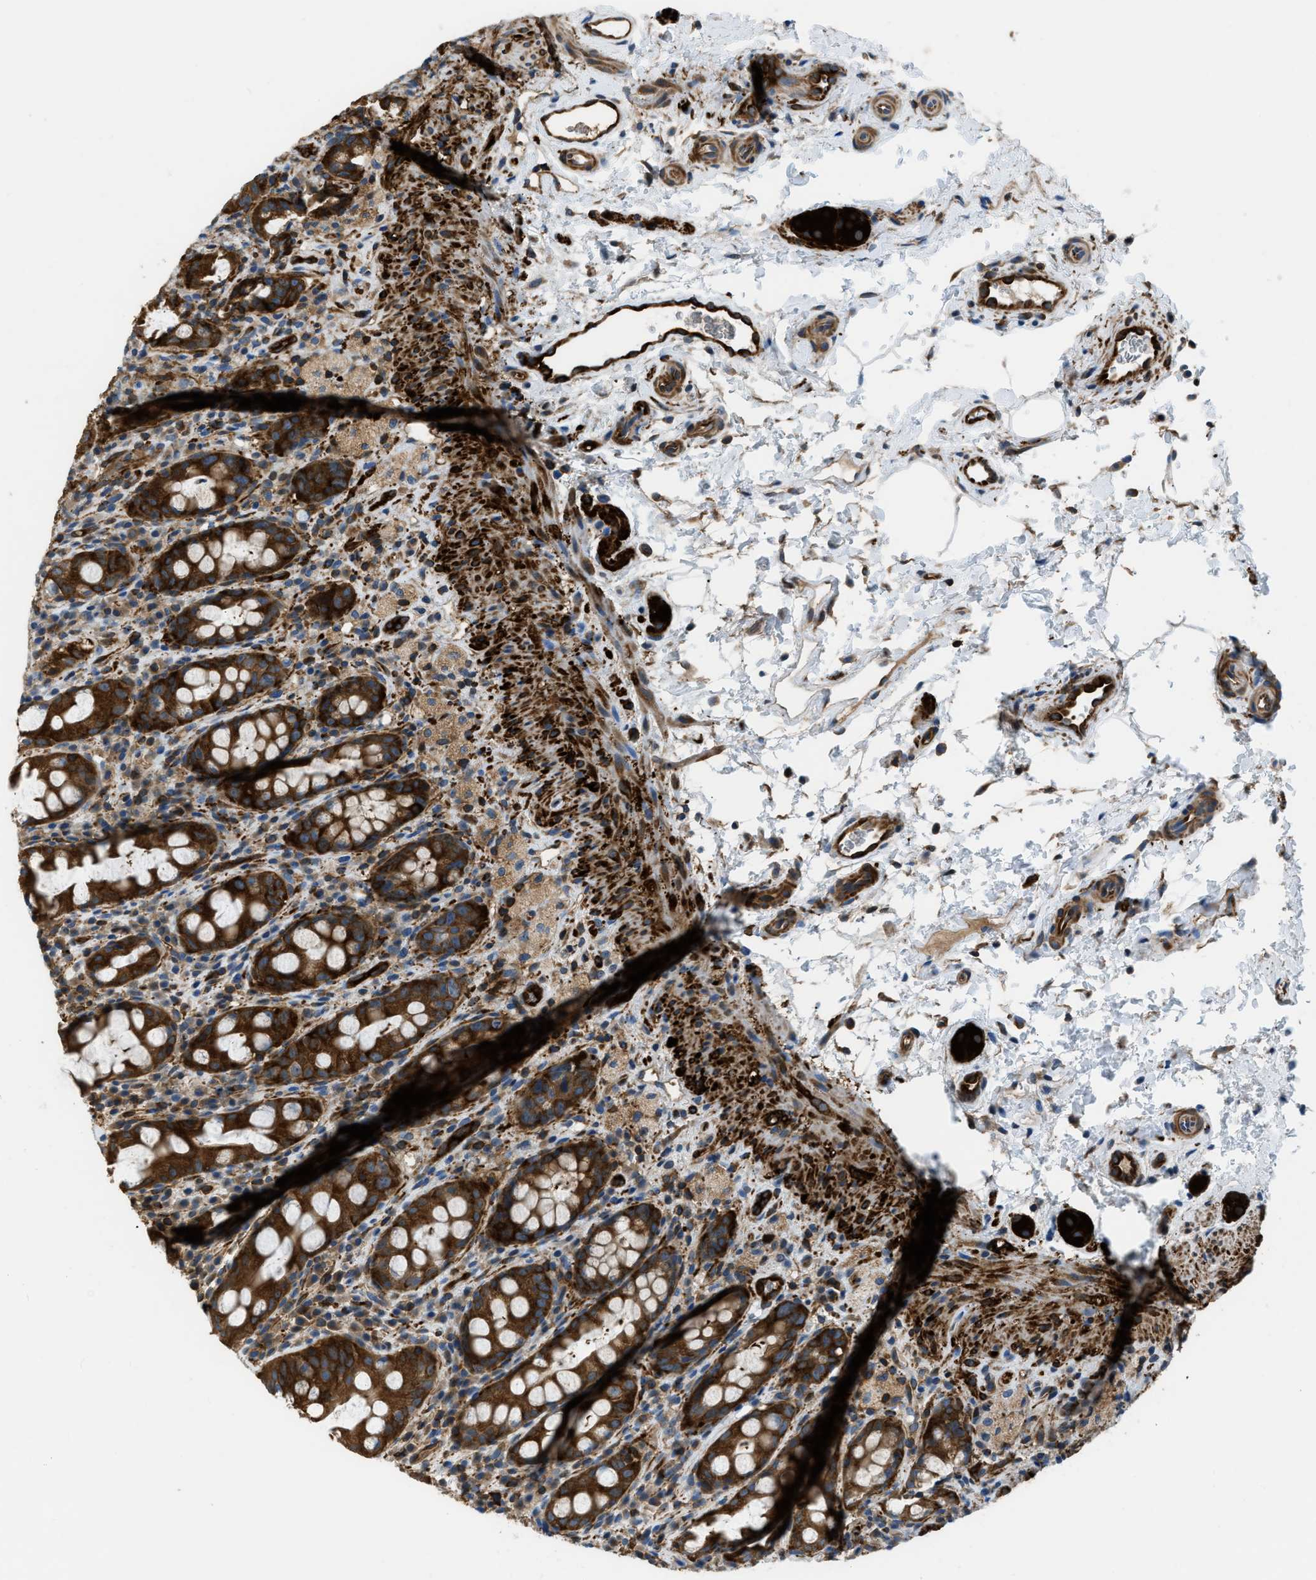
{"staining": {"intensity": "strong", "quantity": ">75%", "location": "cytoplasmic/membranous"}, "tissue": "rectum", "cell_type": "Glandular cells", "image_type": "normal", "snomed": [{"axis": "morphology", "description": "Normal tissue, NOS"}, {"axis": "topography", "description": "Rectum"}], "caption": "Glandular cells display strong cytoplasmic/membranous positivity in about >75% of cells in normal rectum.", "gene": "PFKP", "patient": {"sex": "male", "age": 44}}